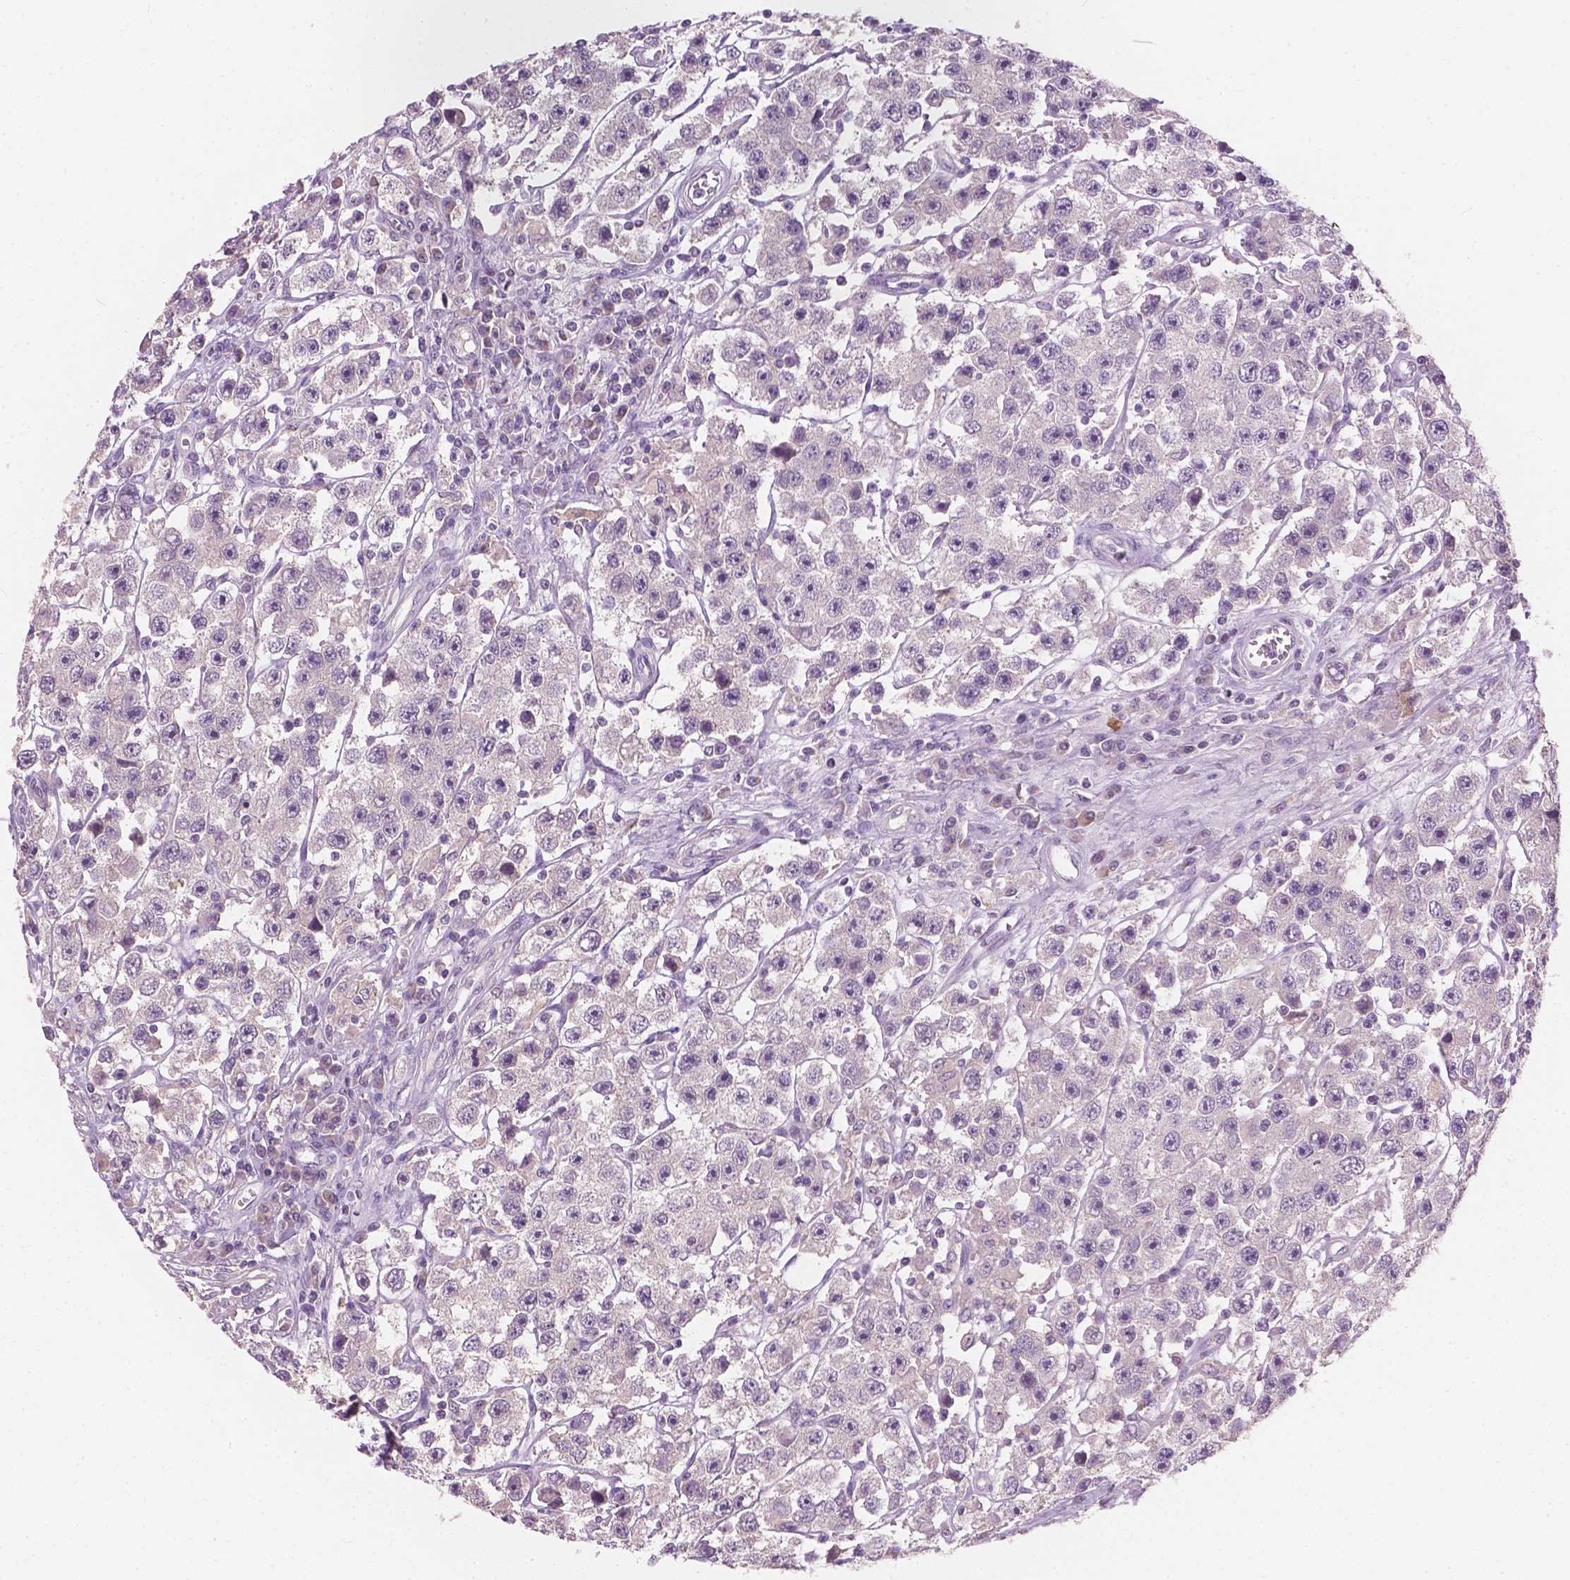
{"staining": {"intensity": "negative", "quantity": "none", "location": "none"}, "tissue": "testis cancer", "cell_type": "Tumor cells", "image_type": "cancer", "snomed": [{"axis": "morphology", "description": "Seminoma, NOS"}, {"axis": "topography", "description": "Testis"}], "caption": "This micrograph is of testis seminoma stained with immunohistochemistry (IHC) to label a protein in brown with the nuclei are counter-stained blue. There is no staining in tumor cells.", "gene": "KRT17", "patient": {"sex": "male", "age": 45}}